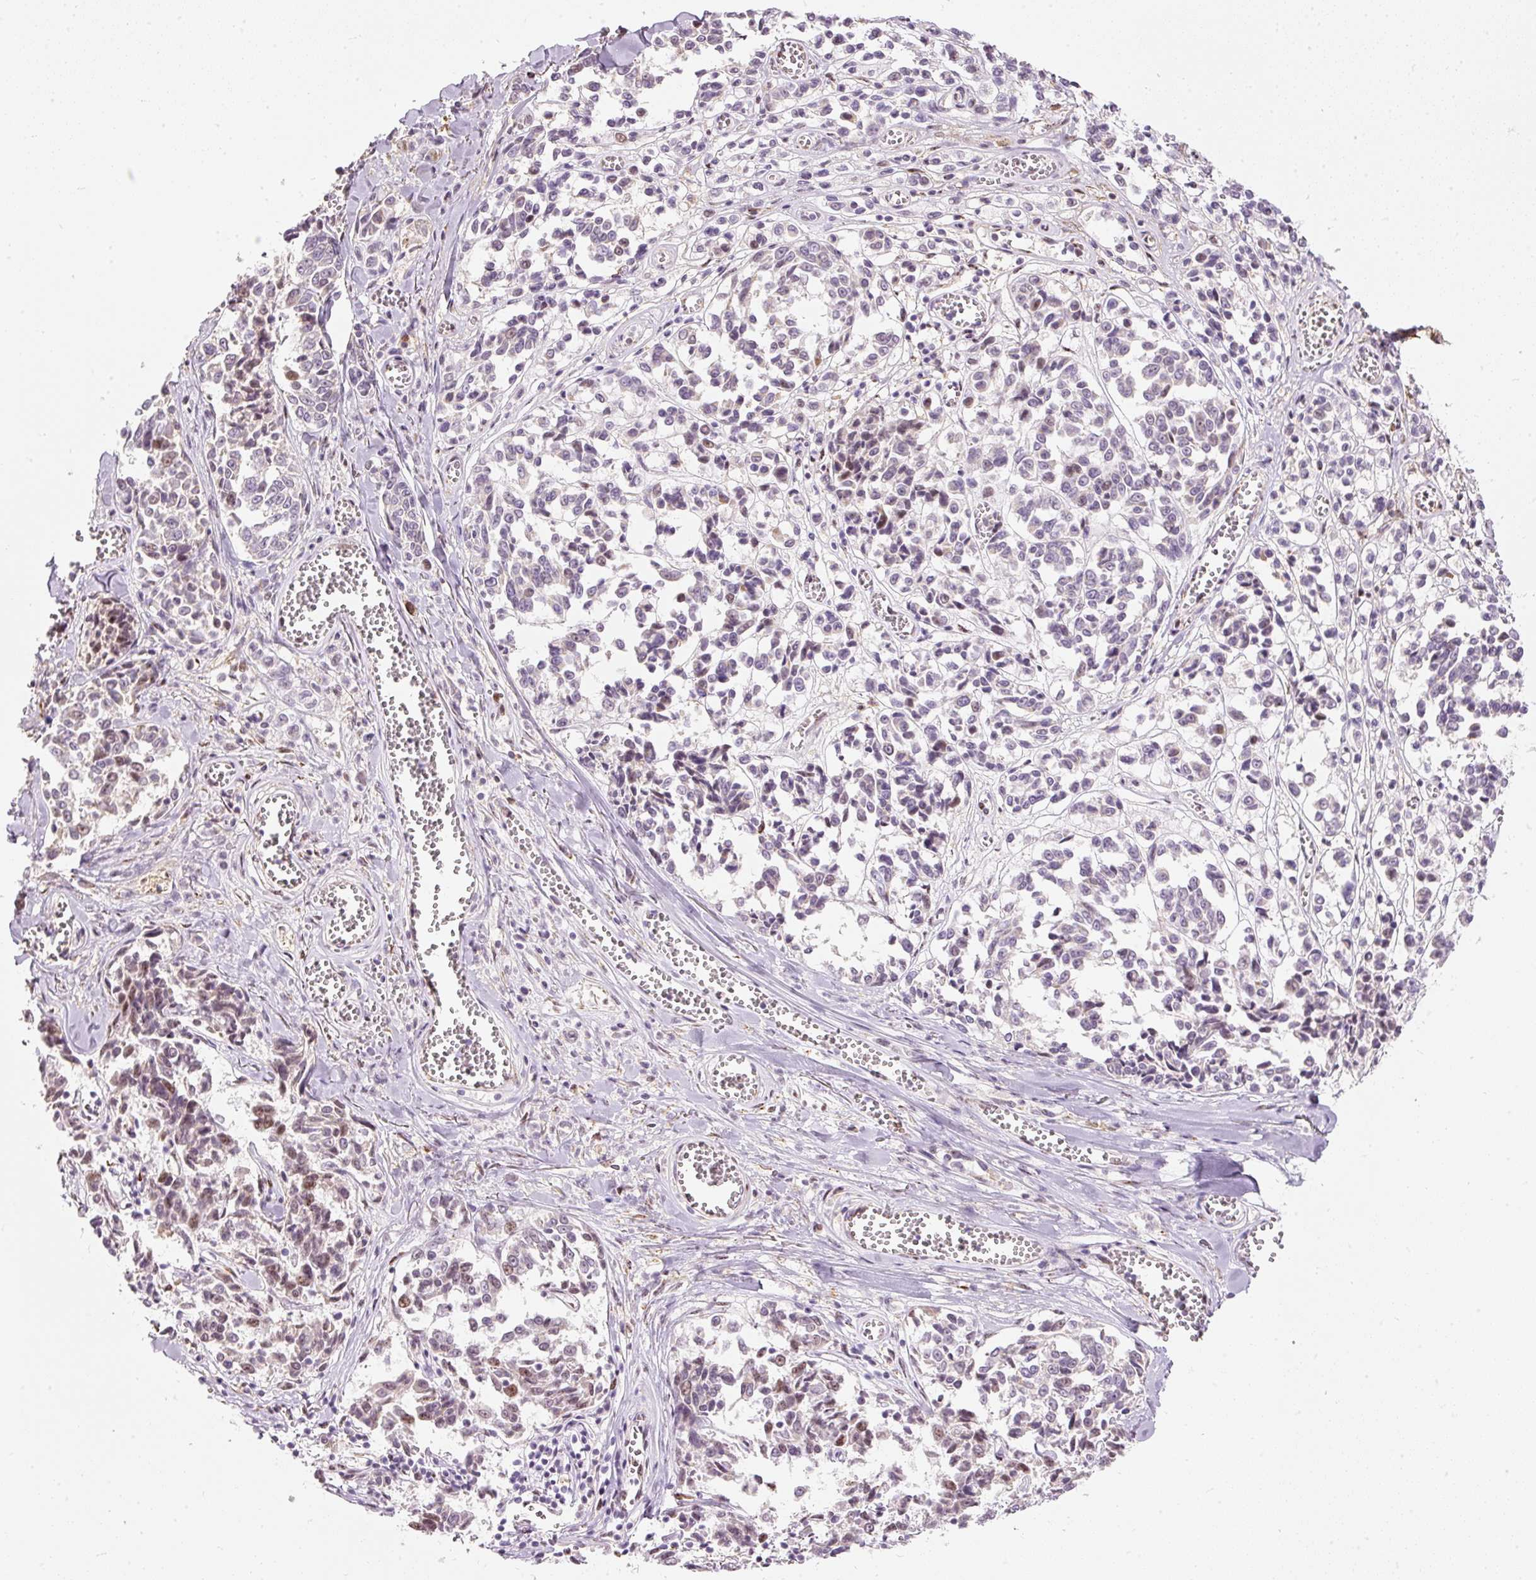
{"staining": {"intensity": "moderate", "quantity": "<25%", "location": "nuclear"}, "tissue": "melanoma", "cell_type": "Tumor cells", "image_type": "cancer", "snomed": [{"axis": "morphology", "description": "Malignant melanoma, NOS"}, {"axis": "topography", "description": "Skin"}], "caption": "Immunohistochemical staining of malignant melanoma shows moderate nuclear protein expression in about <25% of tumor cells. (brown staining indicates protein expression, while blue staining denotes nuclei).", "gene": "RNF39", "patient": {"sex": "female", "age": 64}}